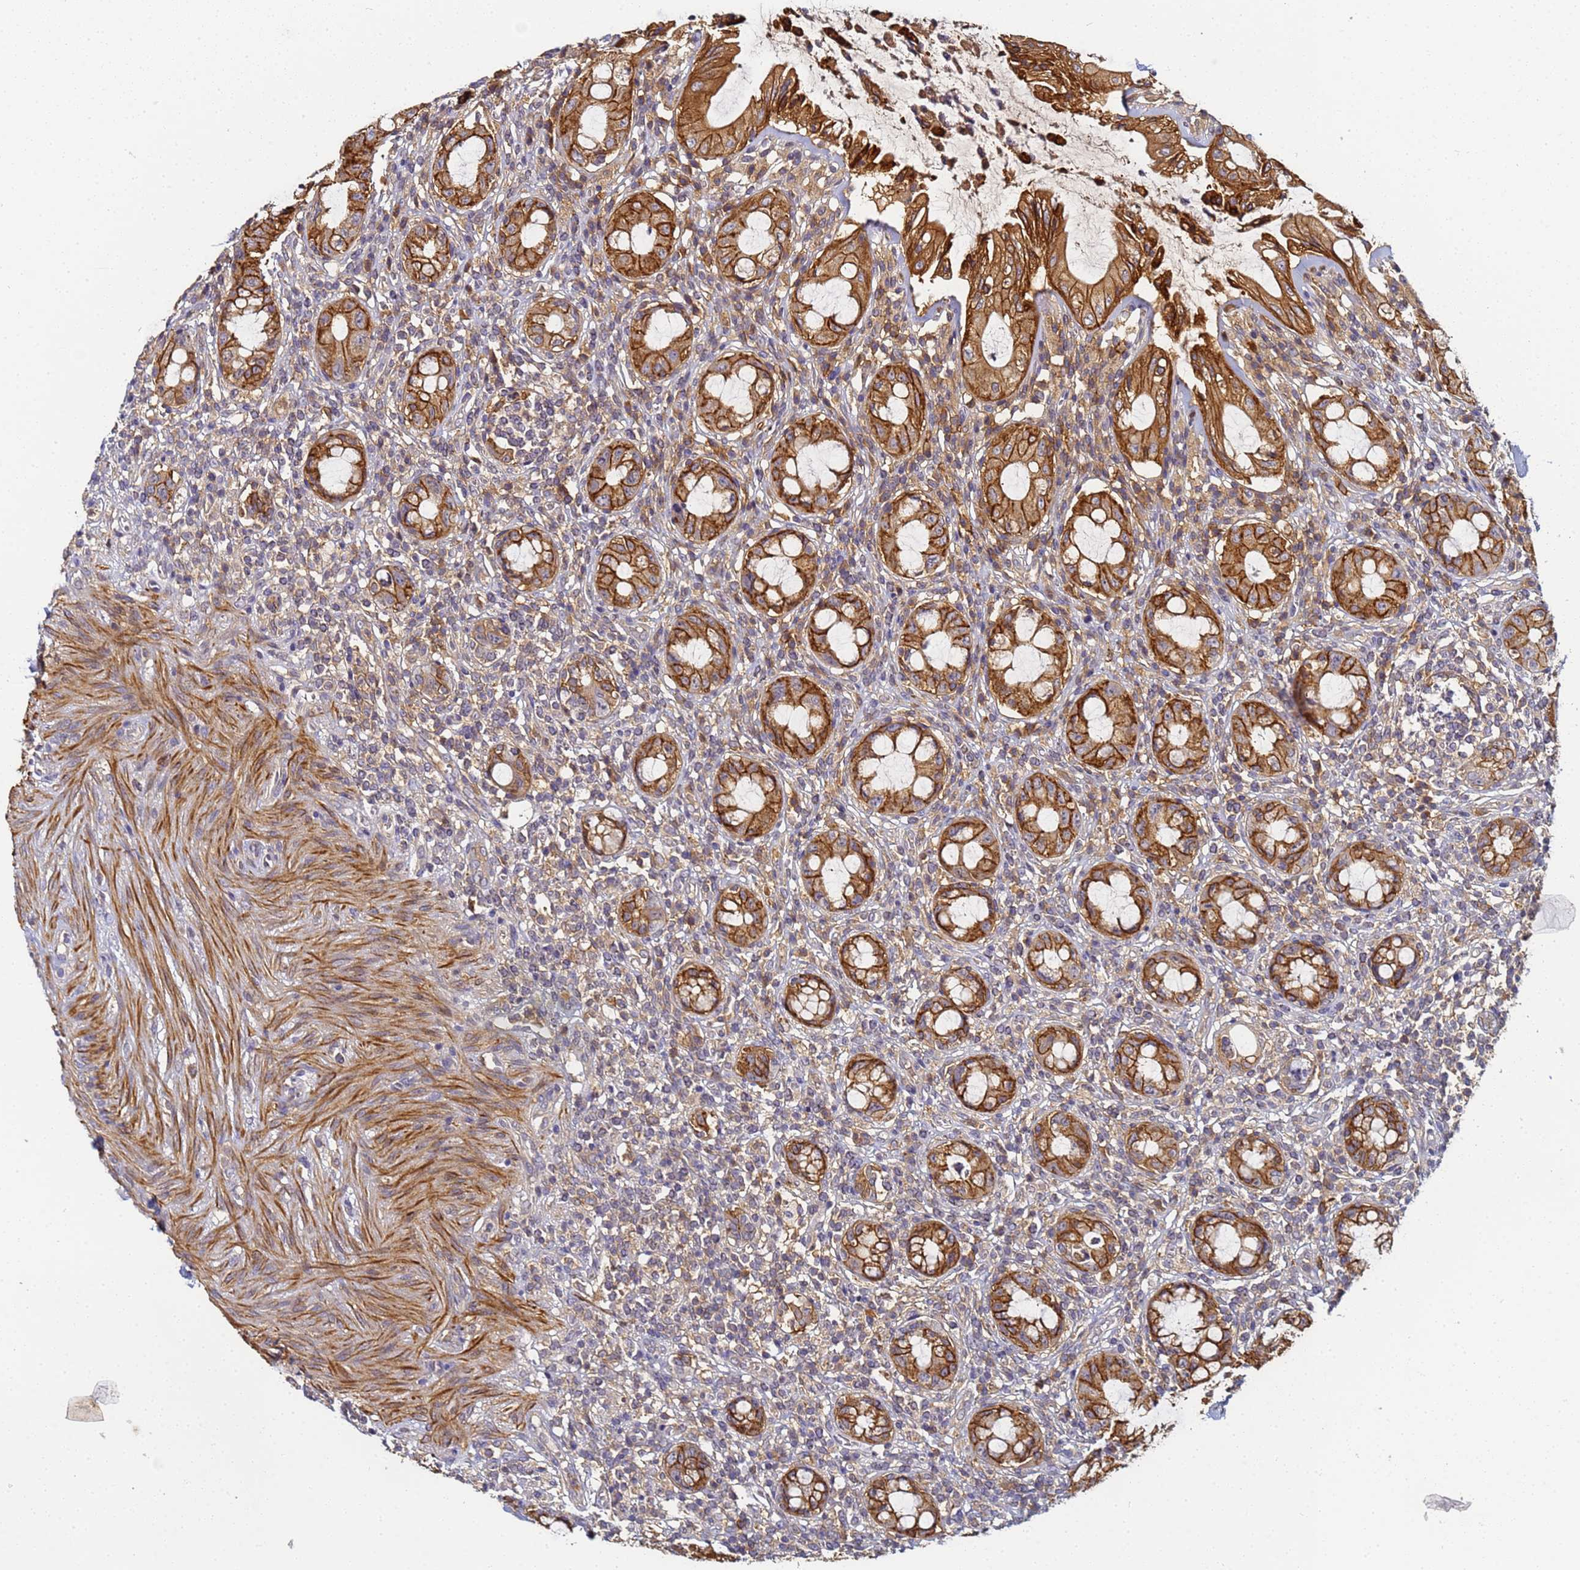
{"staining": {"intensity": "strong", "quantity": ">75%", "location": "cytoplasmic/membranous"}, "tissue": "rectum", "cell_type": "Glandular cells", "image_type": "normal", "snomed": [{"axis": "morphology", "description": "Normal tissue, NOS"}, {"axis": "topography", "description": "Rectum"}], "caption": "Rectum stained with immunohistochemistry (IHC) displays strong cytoplasmic/membranous positivity in approximately >75% of glandular cells. The staining was performed using DAB, with brown indicating positive protein expression. Nuclei are stained blue with hematoxylin.", "gene": "LRRC69", "patient": {"sex": "female", "age": 57}}